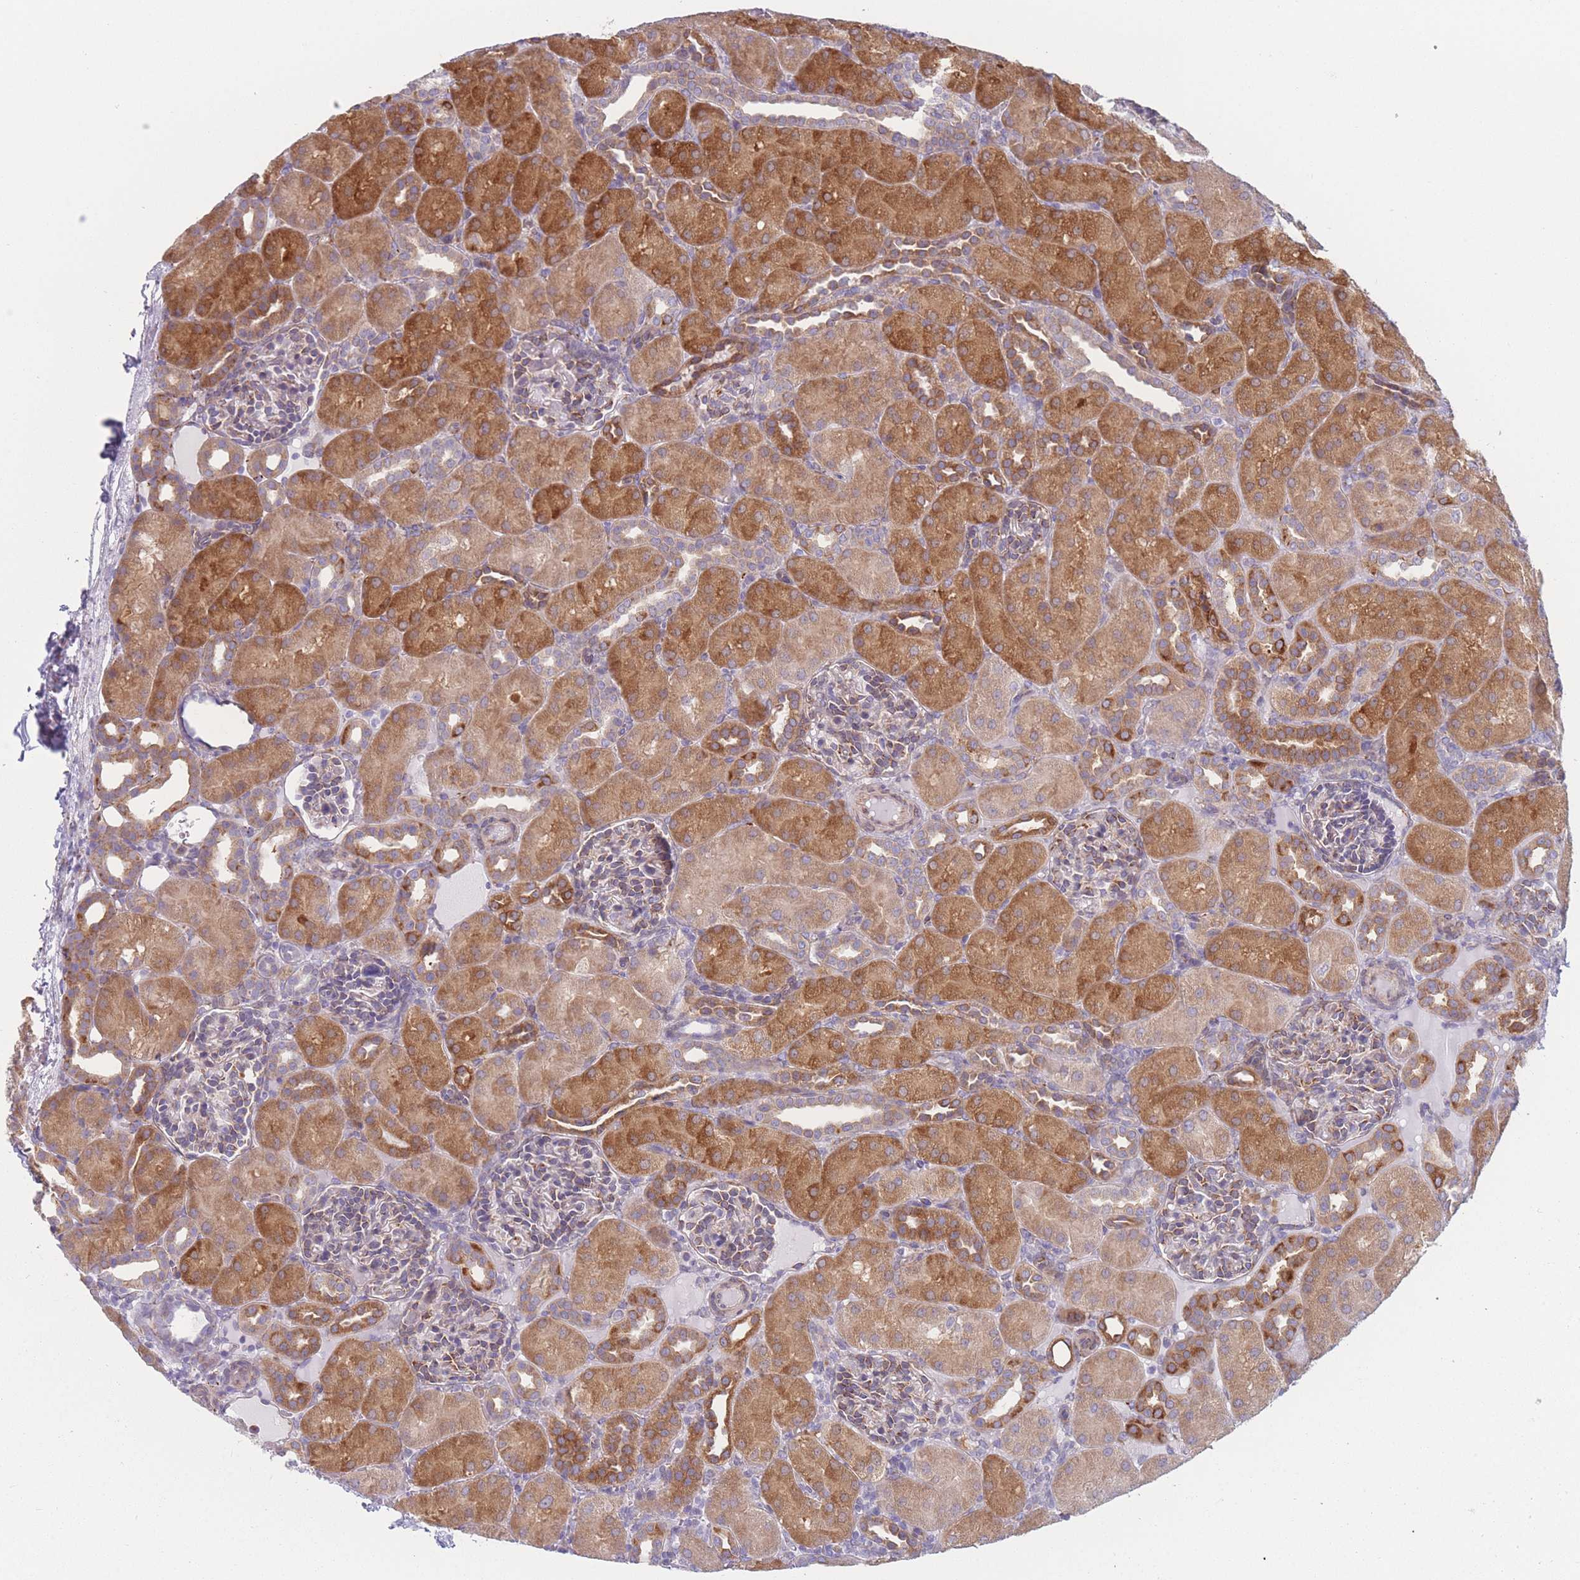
{"staining": {"intensity": "weak", "quantity": "25%-75%", "location": "cytoplasmic/membranous"}, "tissue": "kidney", "cell_type": "Cells in glomeruli", "image_type": "normal", "snomed": [{"axis": "morphology", "description": "Normal tissue, NOS"}, {"axis": "topography", "description": "Kidney"}], "caption": "A brown stain shows weak cytoplasmic/membranous expression of a protein in cells in glomeruli of normal human kidney. (brown staining indicates protein expression, while blue staining denotes nuclei).", "gene": "AK9", "patient": {"sex": "male", "age": 1}}